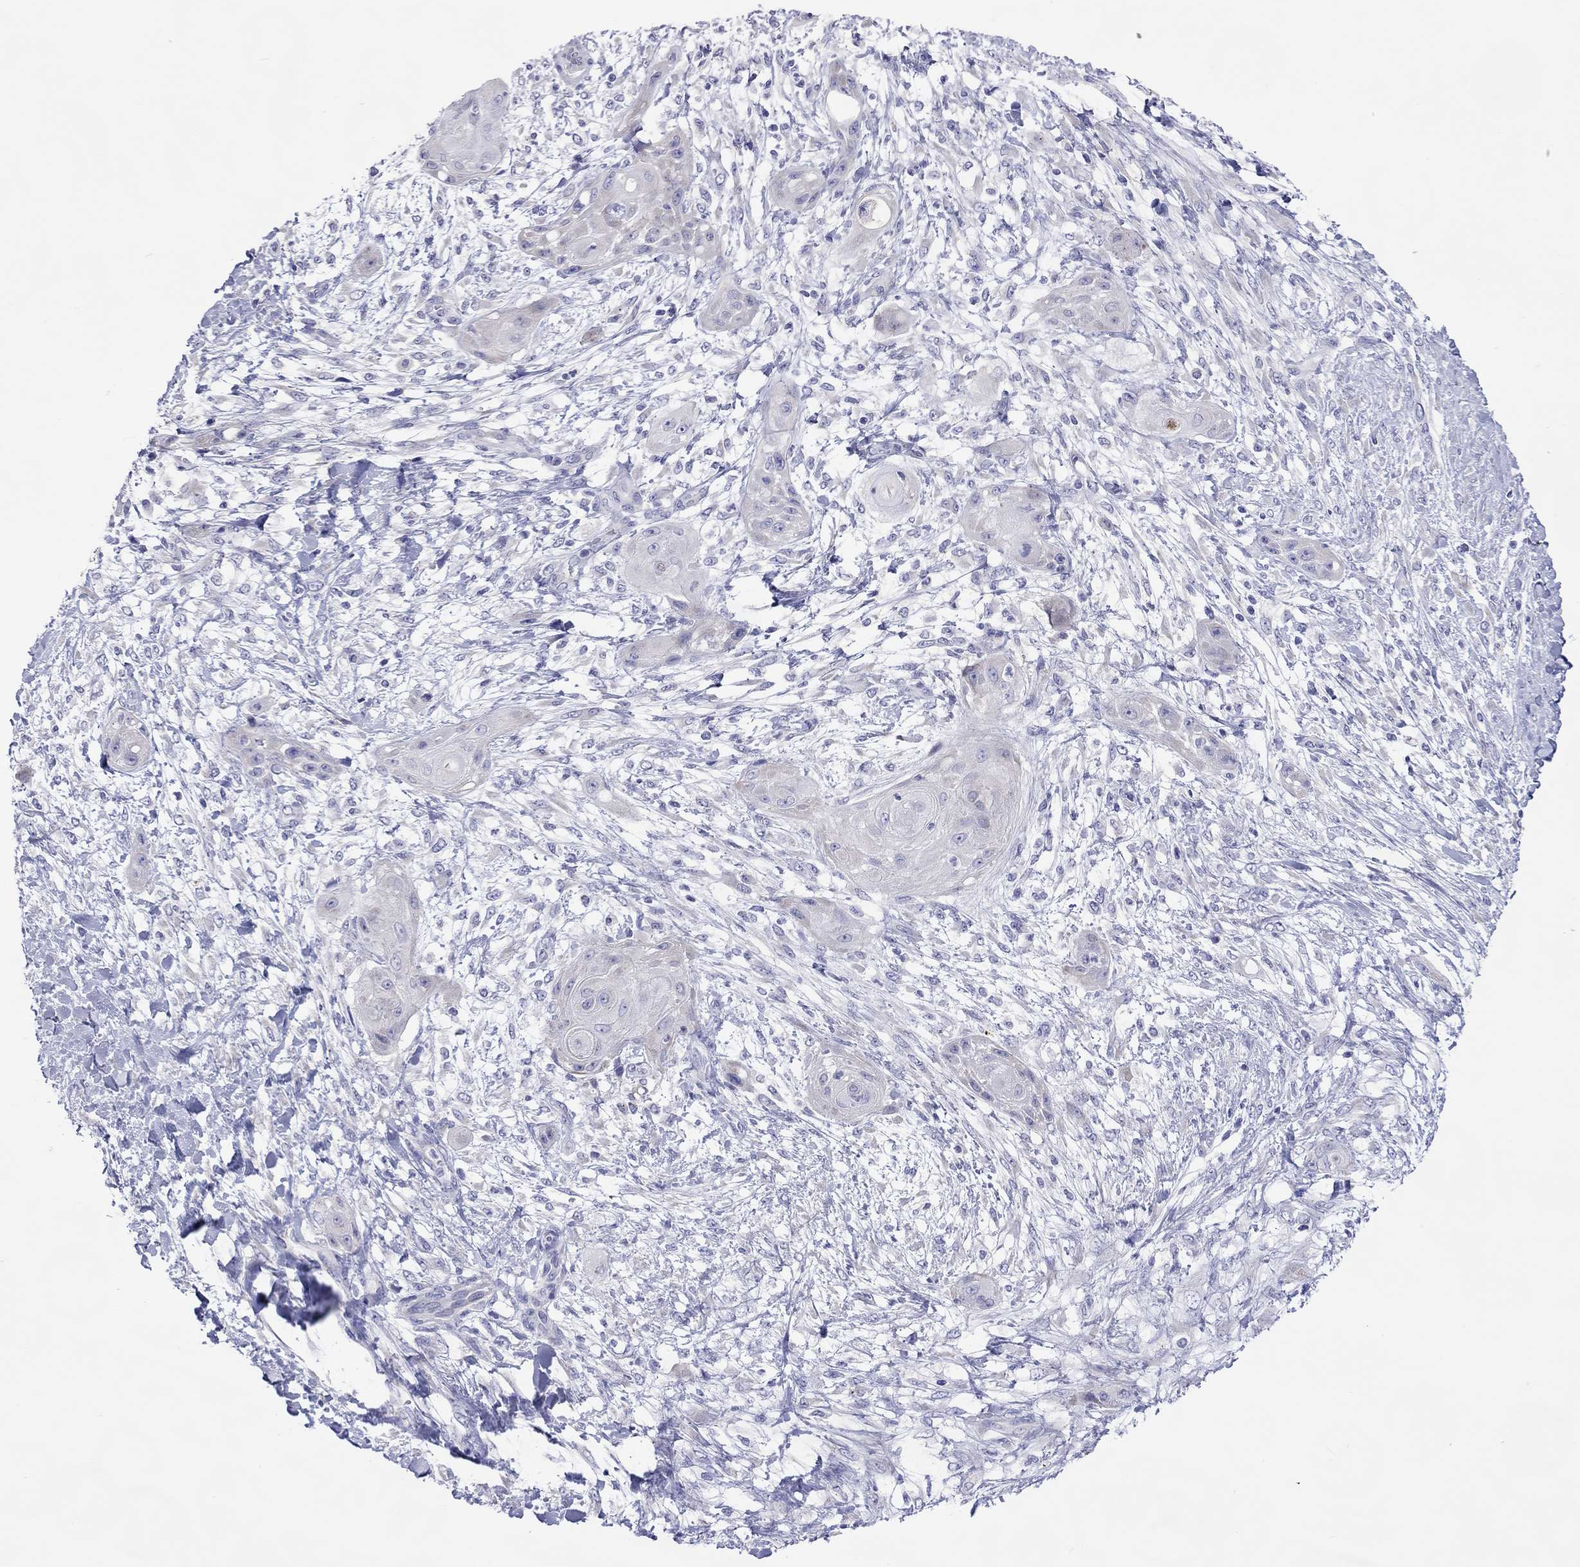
{"staining": {"intensity": "negative", "quantity": "none", "location": "none"}, "tissue": "skin cancer", "cell_type": "Tumor cells", "image_type": "cancer", "snomed": [{"axis": "morphology", "description": "Squamous cell carcinoma, NOS"}, {"axis": "topography", "description": "Skin"}], "caption": "This is an IHC micrograph of human skin cancer (squamous cell carcinoma). There is no staining in tumor cells.", "gene": "COL9A1", "patient": {"sex": "male", "age": 62}}